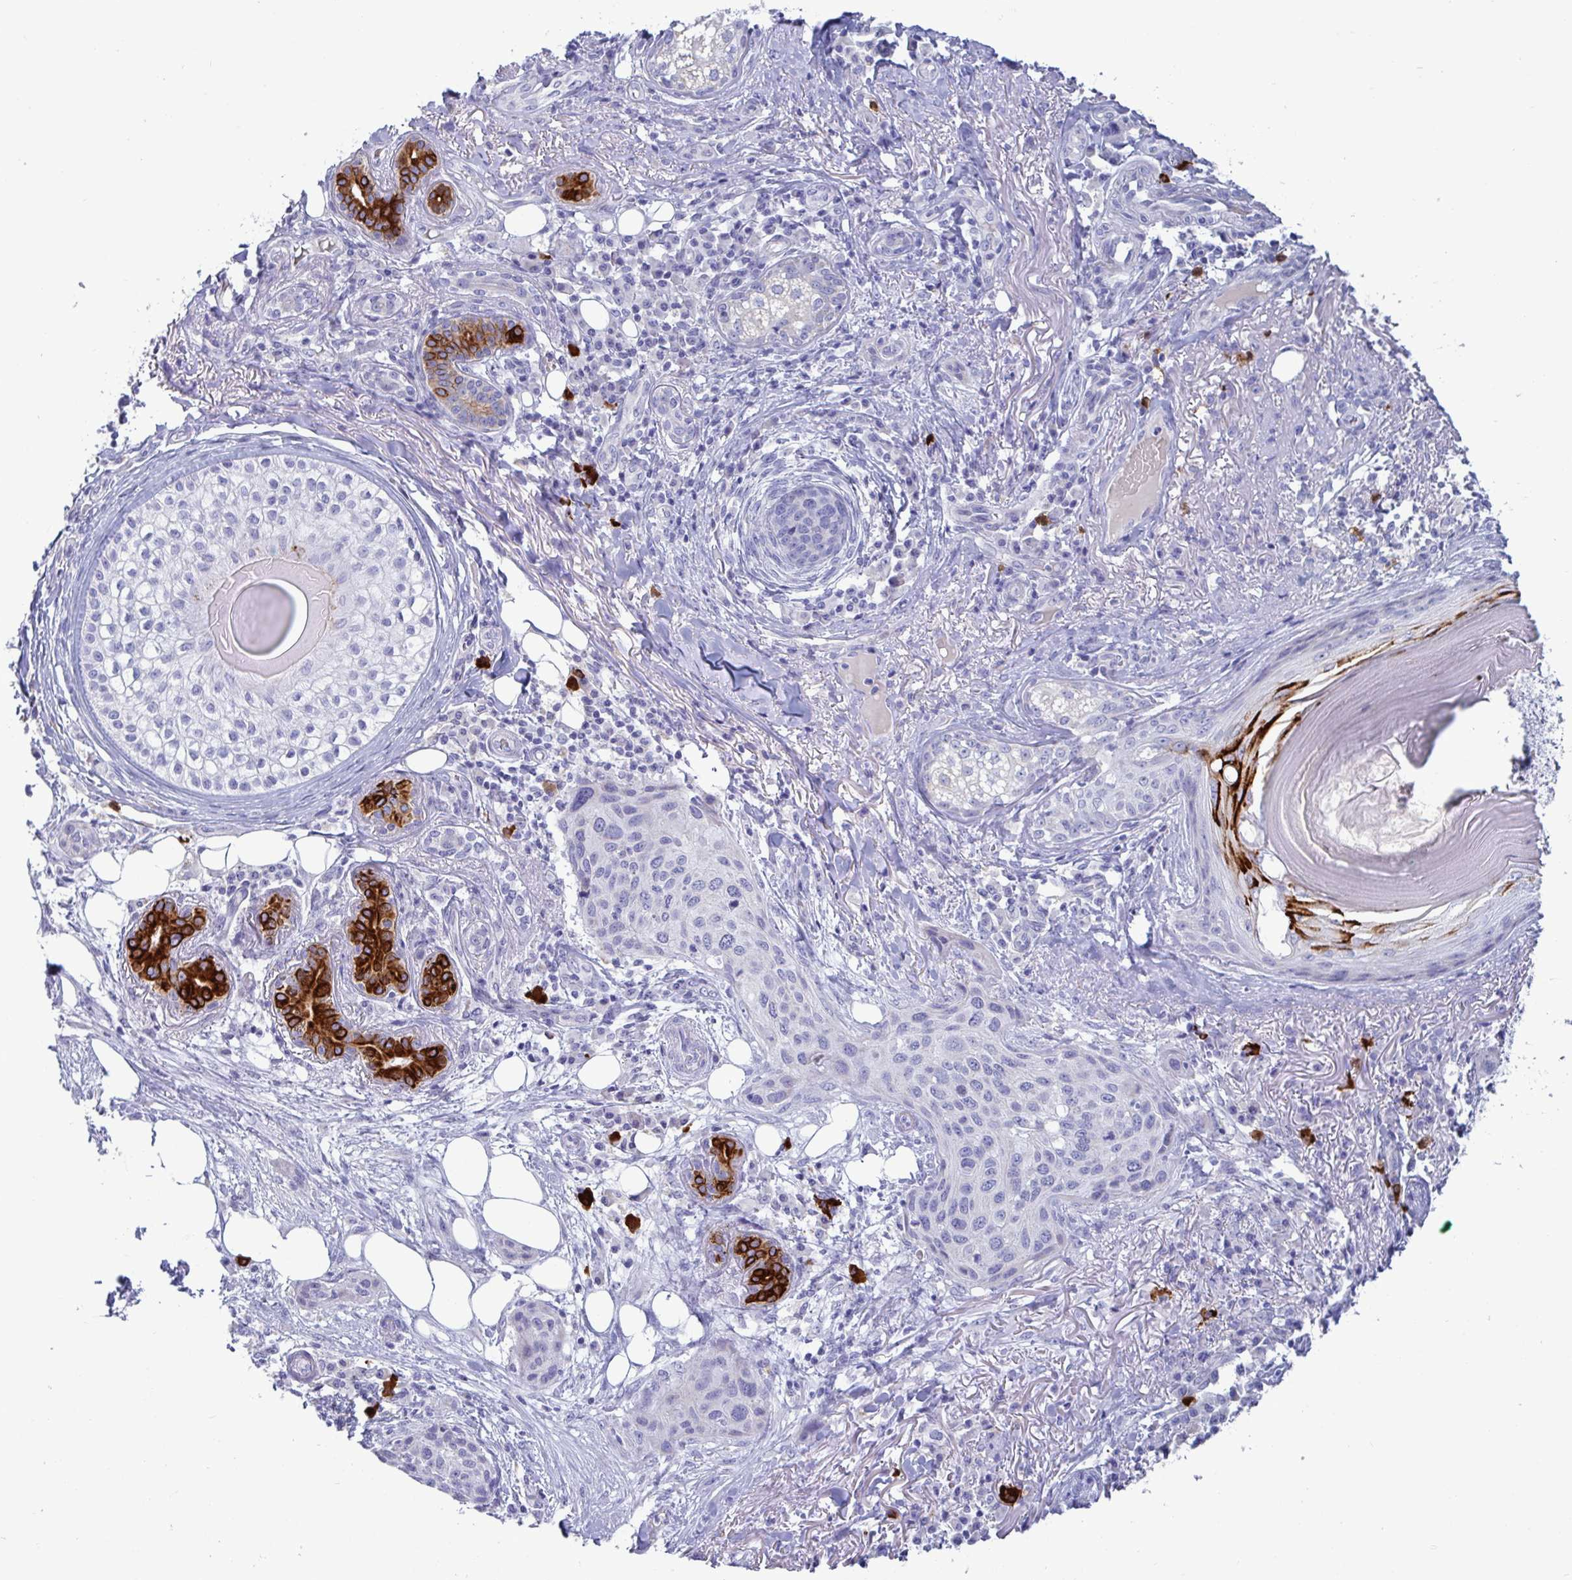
{"staining": {"intensity": "negative", "quantity": "none", "location": "none"}, "tissue": "skin cancer", "cell_type": "Tumor cells", "image_type": "cancer", "snomed": [{"axis": "morphology", "description": "Squamous cell carcinoma, NOS"}, {"axis": "topography", "description": "Skin"}], "caption": "High magnification brightfield microscopy of skin squamous cell carcinoma stained with DAB (brown) and counterstained with hematoxylin (blue): tumor cells show no significant expression.", "gene": "TAS2R38", "patient": {"sex": "female", "age": 87}}